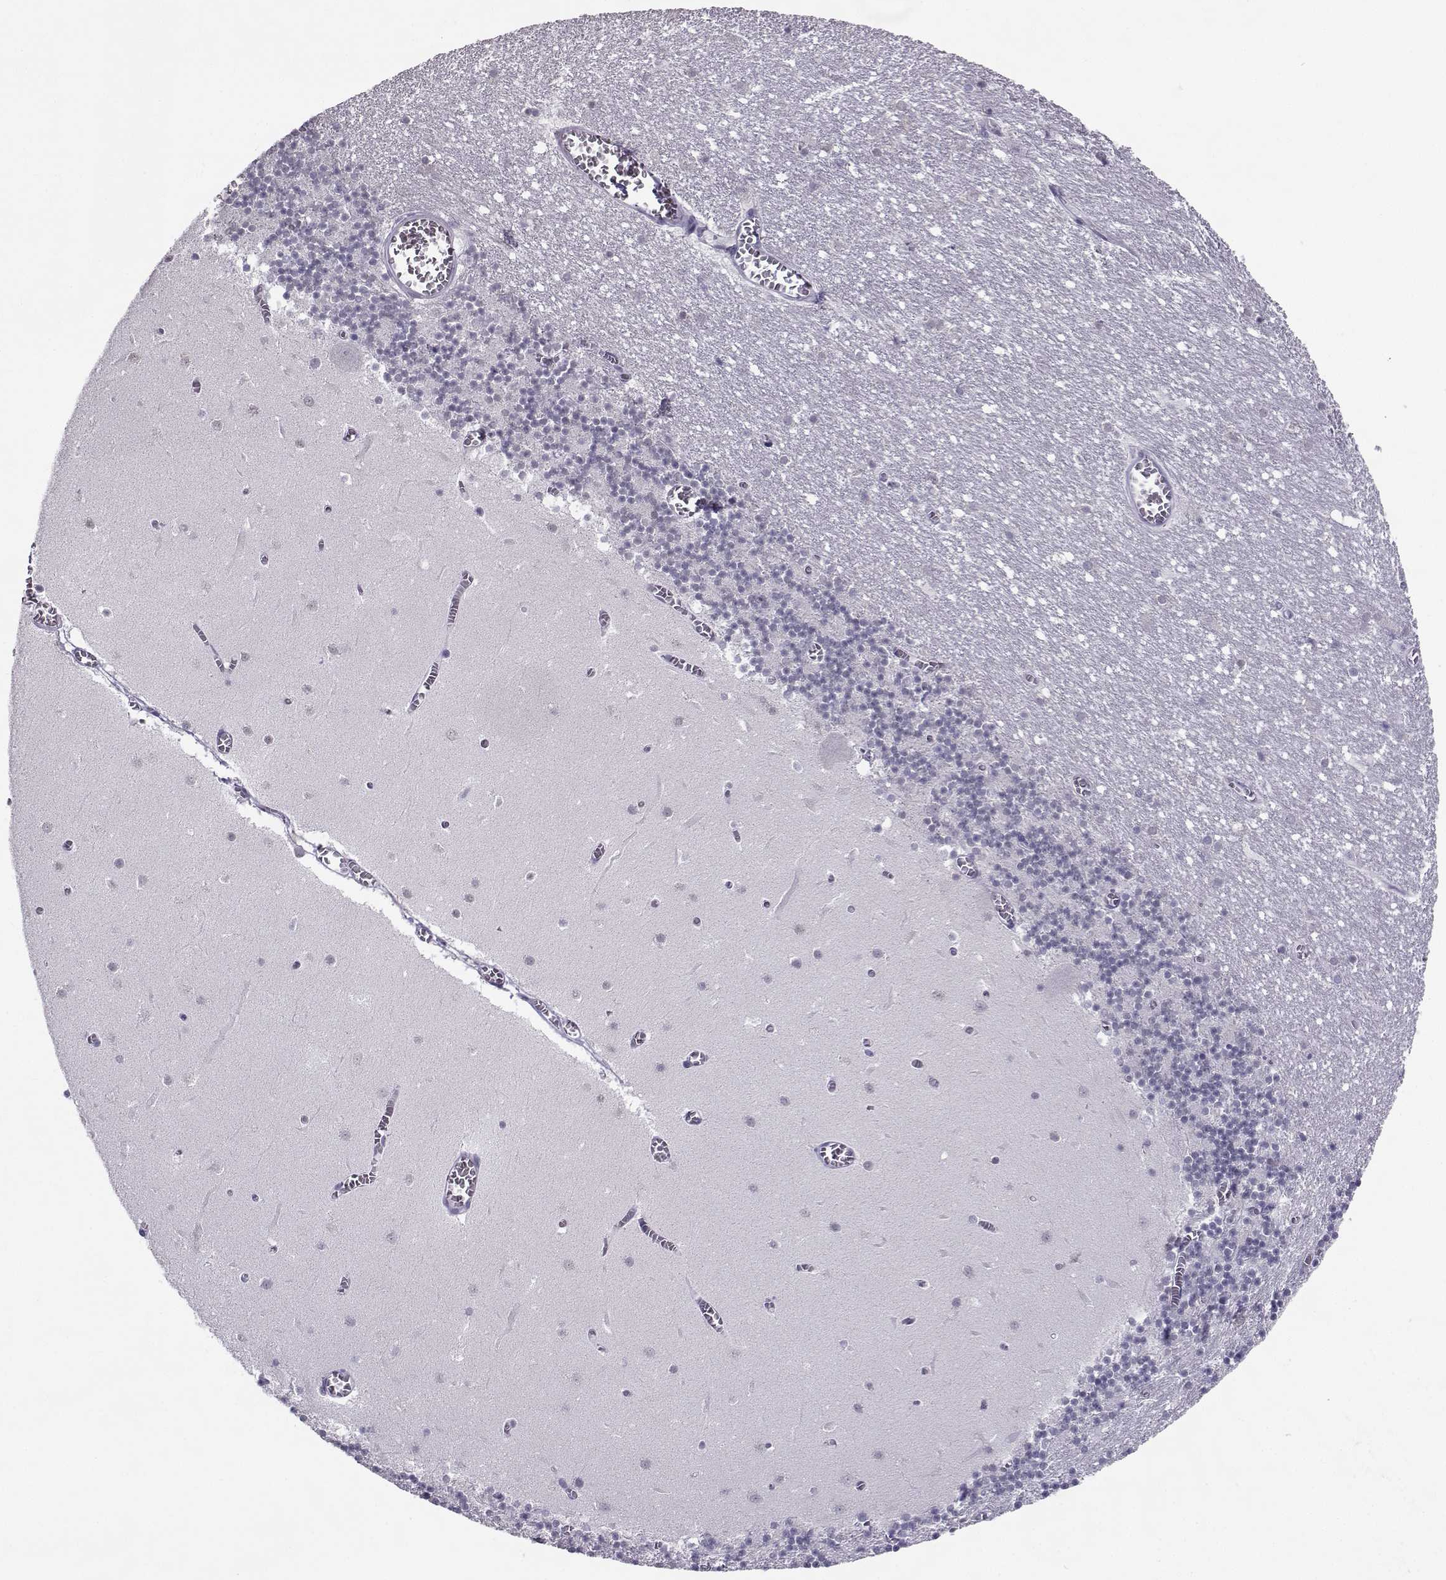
{"staining": {"intensity": "negative", "quantity": "none", "location": "none"}, "tissue": "cerebellum", "cell_type": "Cells in granular layer", "image_type": "normal", "snomed": [{"axis": "morphology", "description": "Normal tissue, NOS"}, {"axis": "topography", "description": "Cerebellum"}], "caption": "DAB immunohistochemical staining of benign human cerebellum shows no significant positivity in cells in granular layer.", "gene": "TEDC2", "patient": {"sex": "female", "age": 28}}